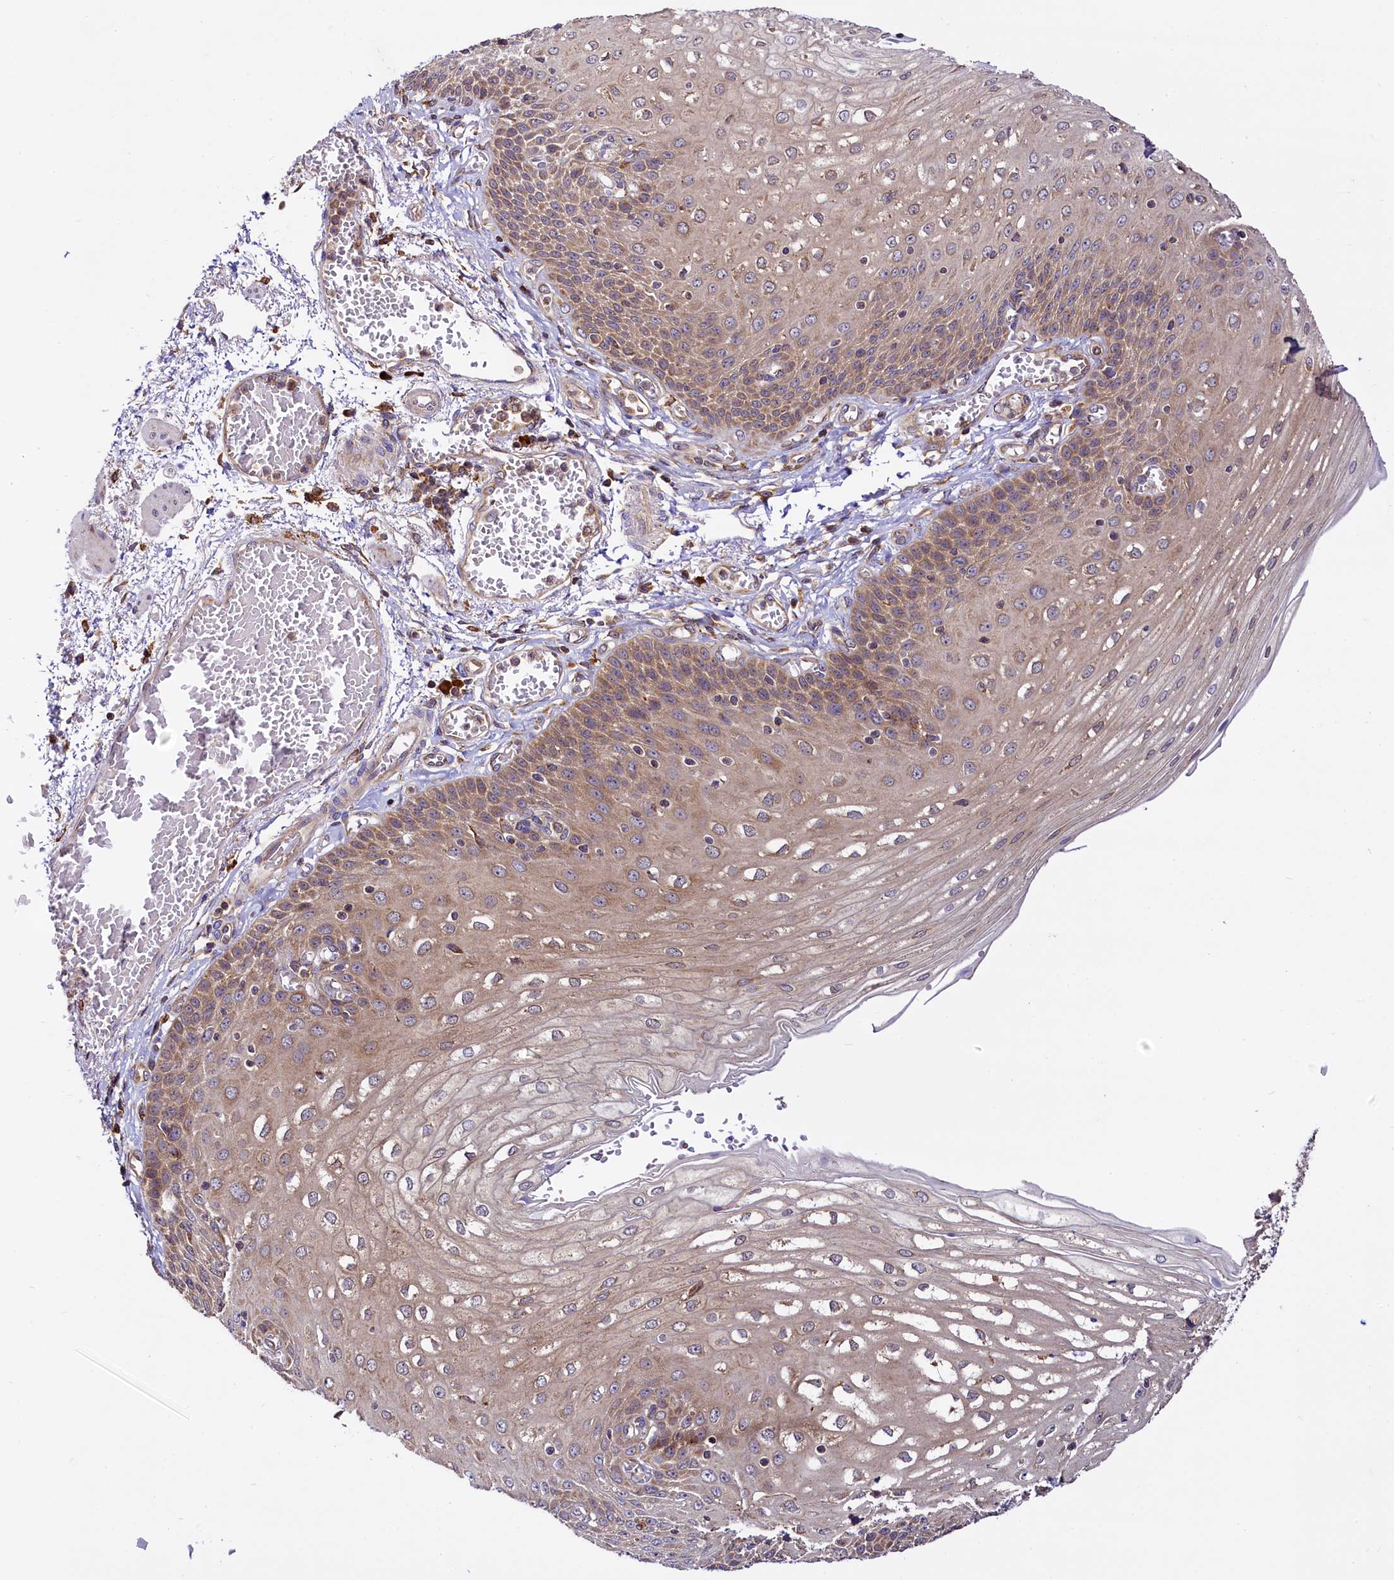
{"staining": {"intensity": "moderate", "quantity": ">75%", "location": "cytoplasmic/membranous"}, "tissue": "esophagus", "cell_type": "Squamous epithelial cells", "image_type": "normal", "snomed": [{"axis": "morphology", "description": "Normal tissue, NOS"}, {"axis": "topography", "description": "Esophagus"}], "caption": "A brown stain labels moderate cytoplasmic/membranous staining of a protein in squamous epithelial cells of normal esophagus.", "gene": "UFM1", "patient": {"sex": "male", "age": 81}}